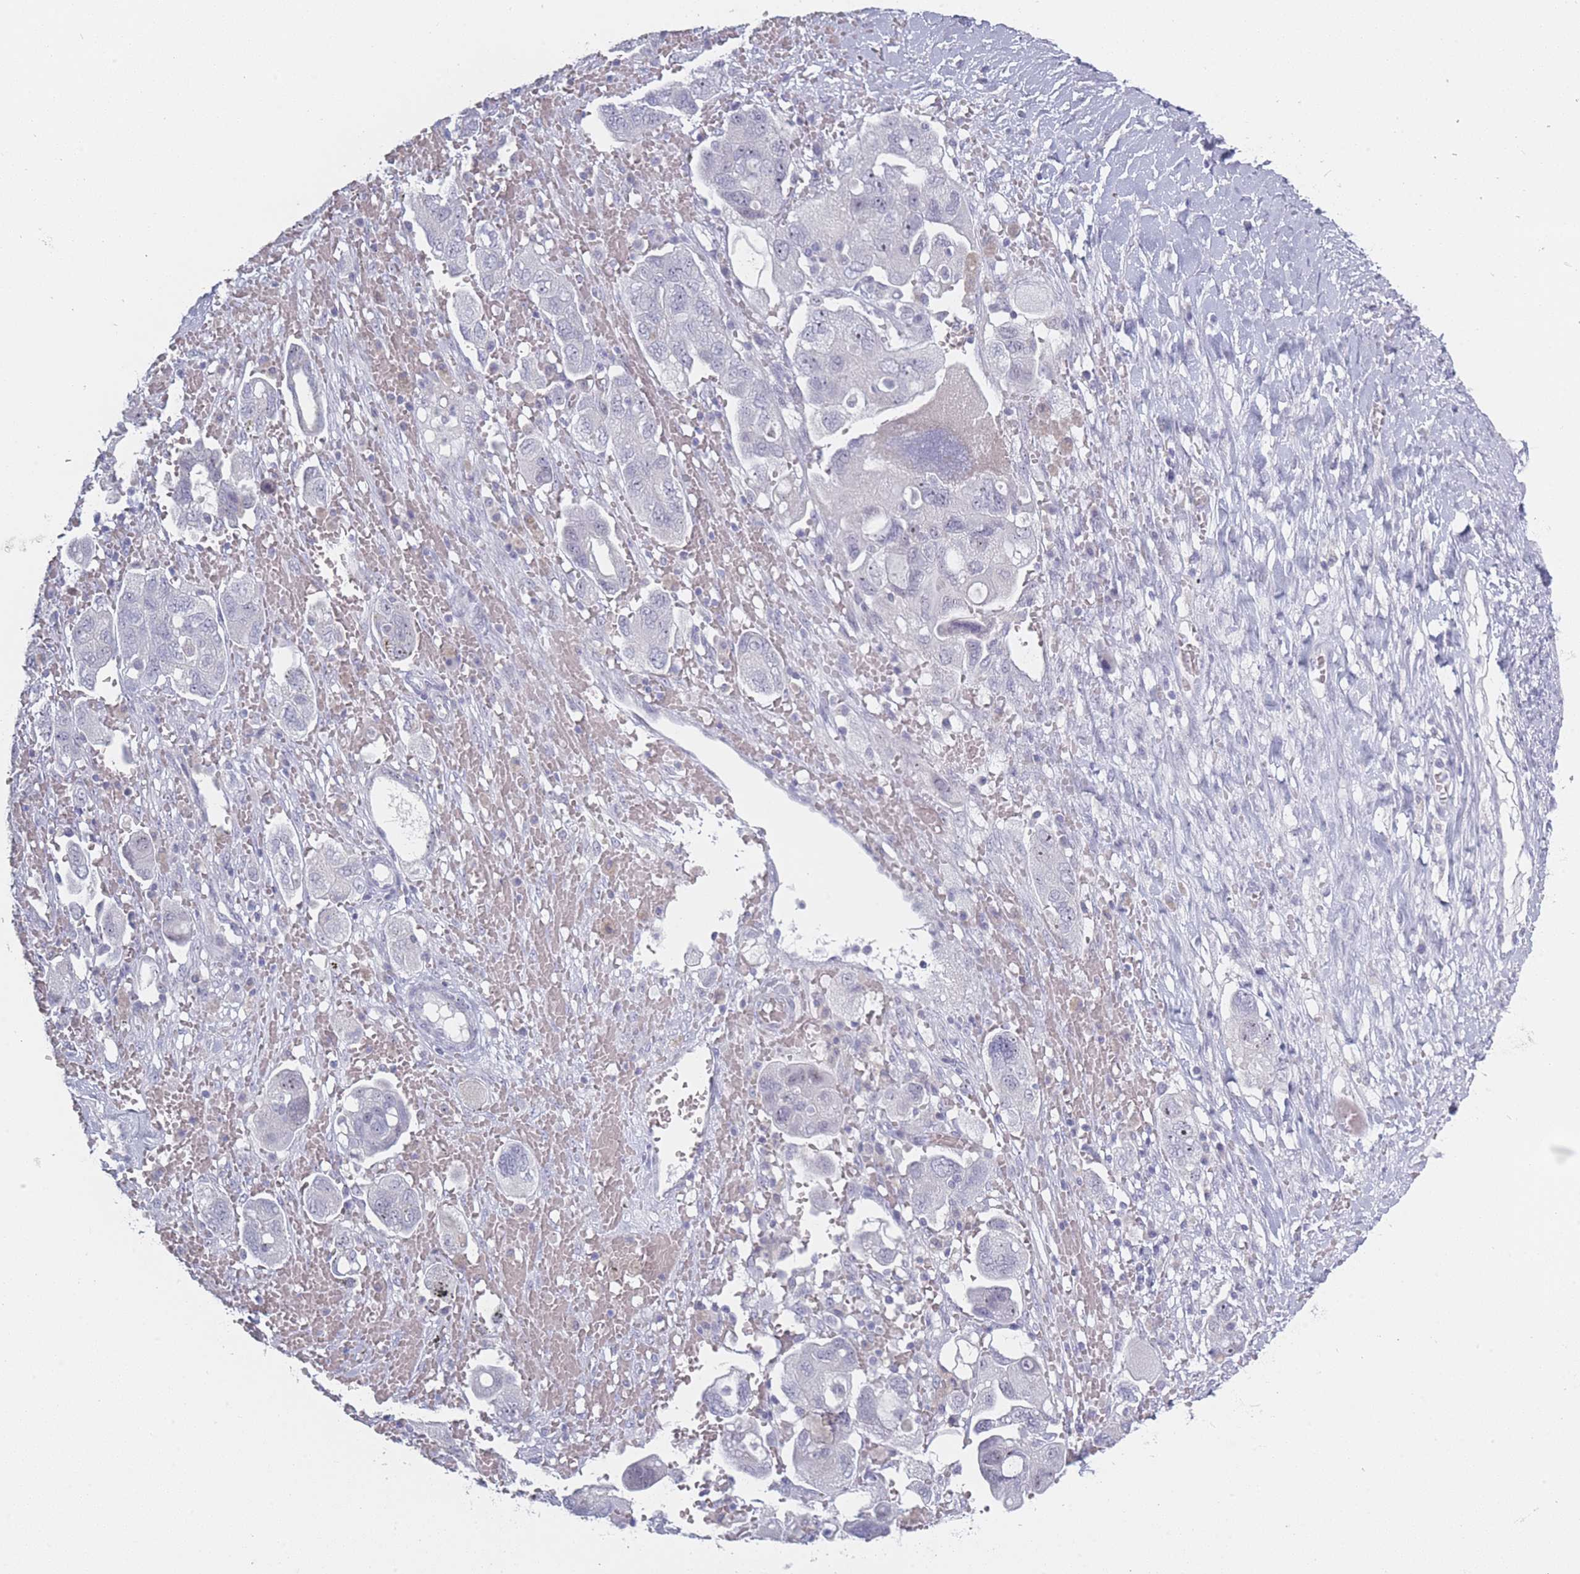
{"staining": {"intensity": "negative", "quantity": "none", "location": "none"}, "tissue": "ovarian cancer", "cell_type": "Tumor cells", "image_type": "cancer", "snomed": [{"axis": "morphology", "description": "Carcinoma, NOS"}, {"axis": "morphology", "description": "Cystadenocarcinoma, serous, NOS"}, {"axis": "topography", "description": "Ovary"}], "caption": "Human serous cystadenocarcinoma (ovarian) stained for a protein using immunohistochemistry (IHC) reveals no positivity in tumor cells.", "gene": "ROS1", "patient": {"sex": "female", "age": 69}}